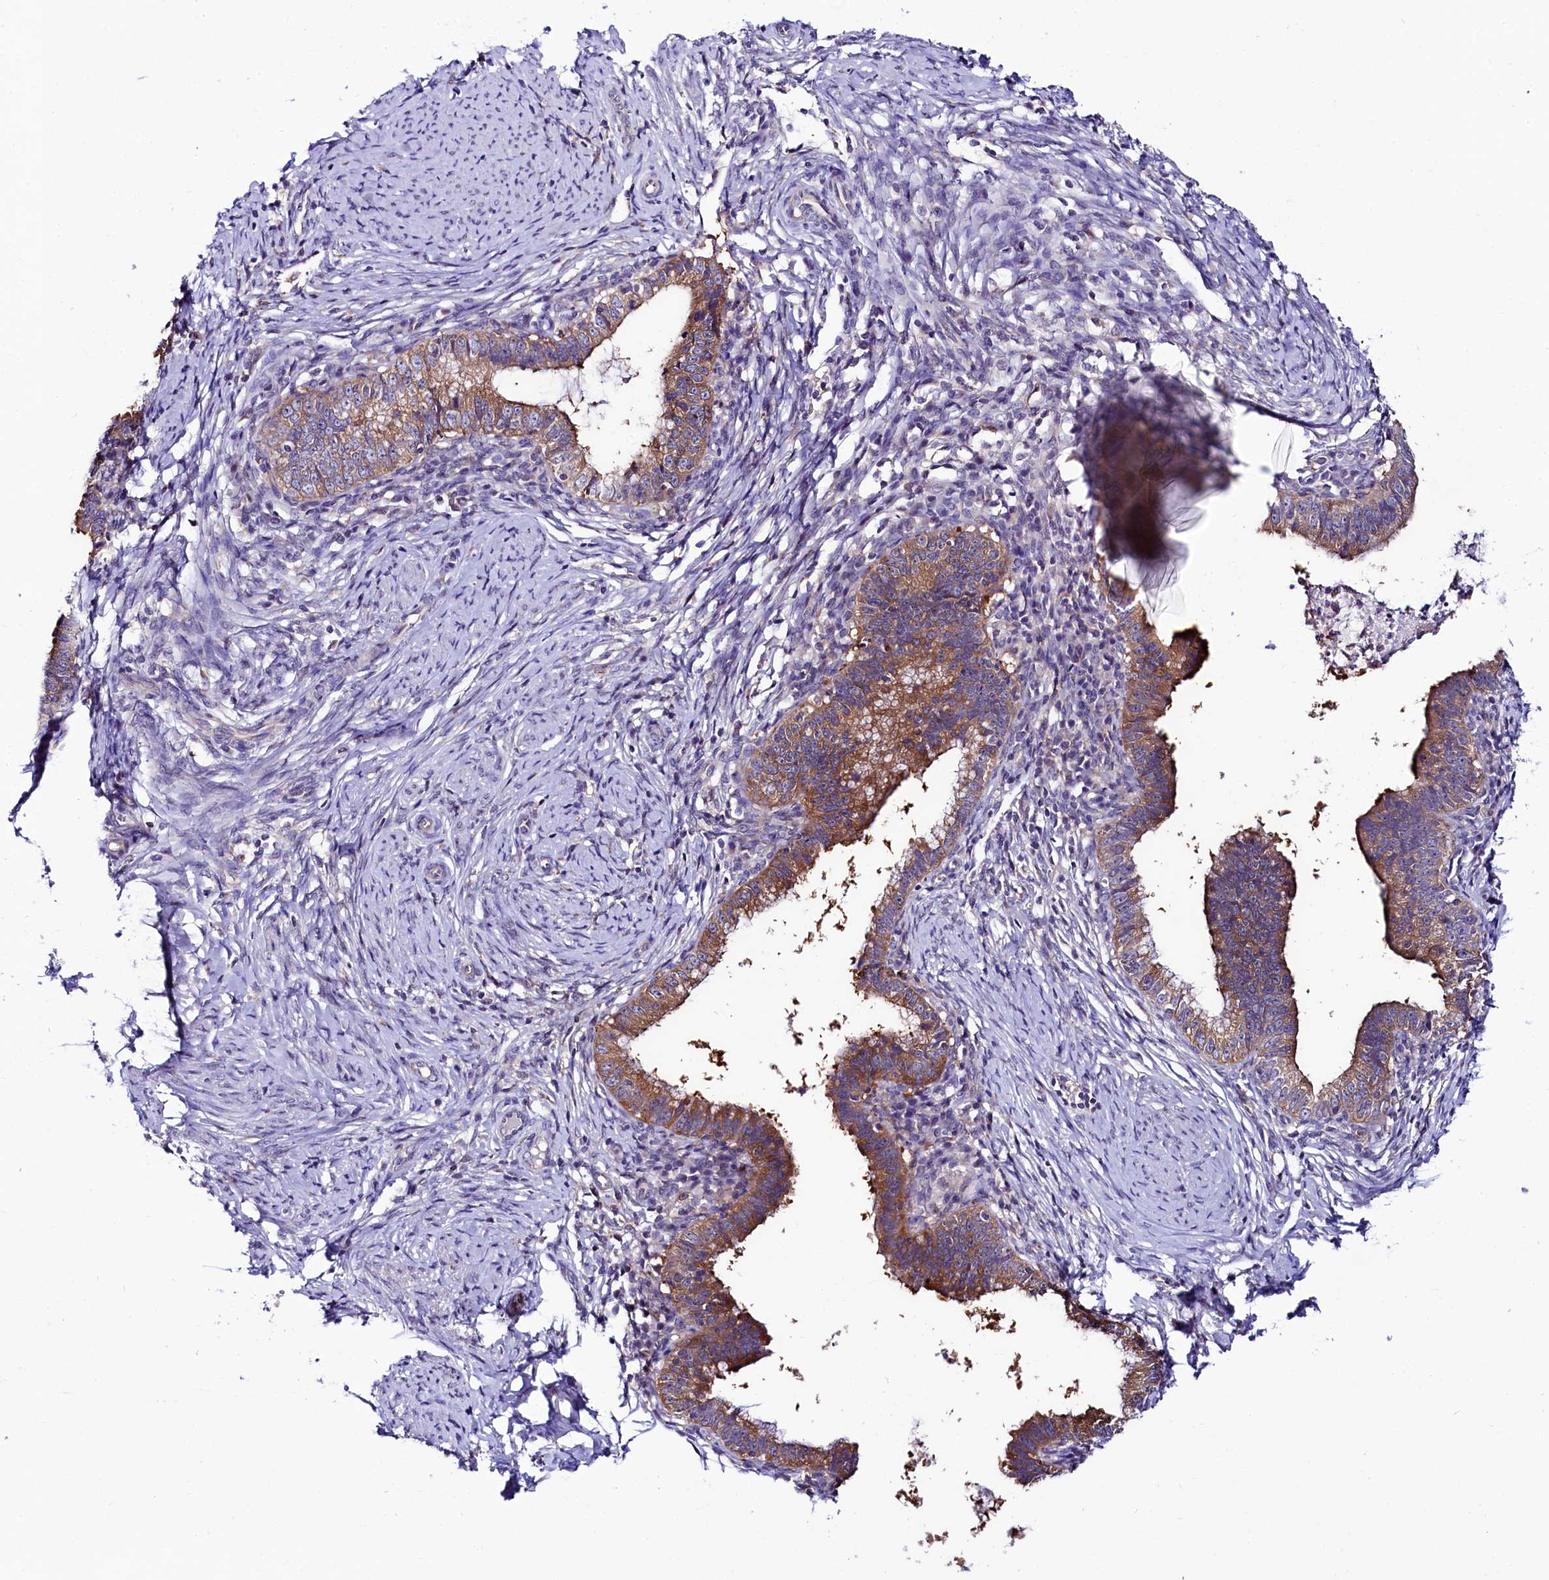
{"staining": {"intensity": "moderate", "quantity": ">75%", "location": "cytoplasmic/membranous"}, "tissue": "cervical cancer", "cell_type": "Tumor cells", "image_type": "cancer", "snomed": [{"axis": "morphology", "description": "Adenocarcinoma, NOS"}, {"axis": "topography", "description": "Cervix"}], "caption": "About >75% of tumor cells in human cervical adenocarcinoma exhibit moderate cytoplasmic/membranous protein expression as visualized by brown immunohistochemical staining.", "gene": "ABHD5", "patient": {"sex": "female", "age": 36}}